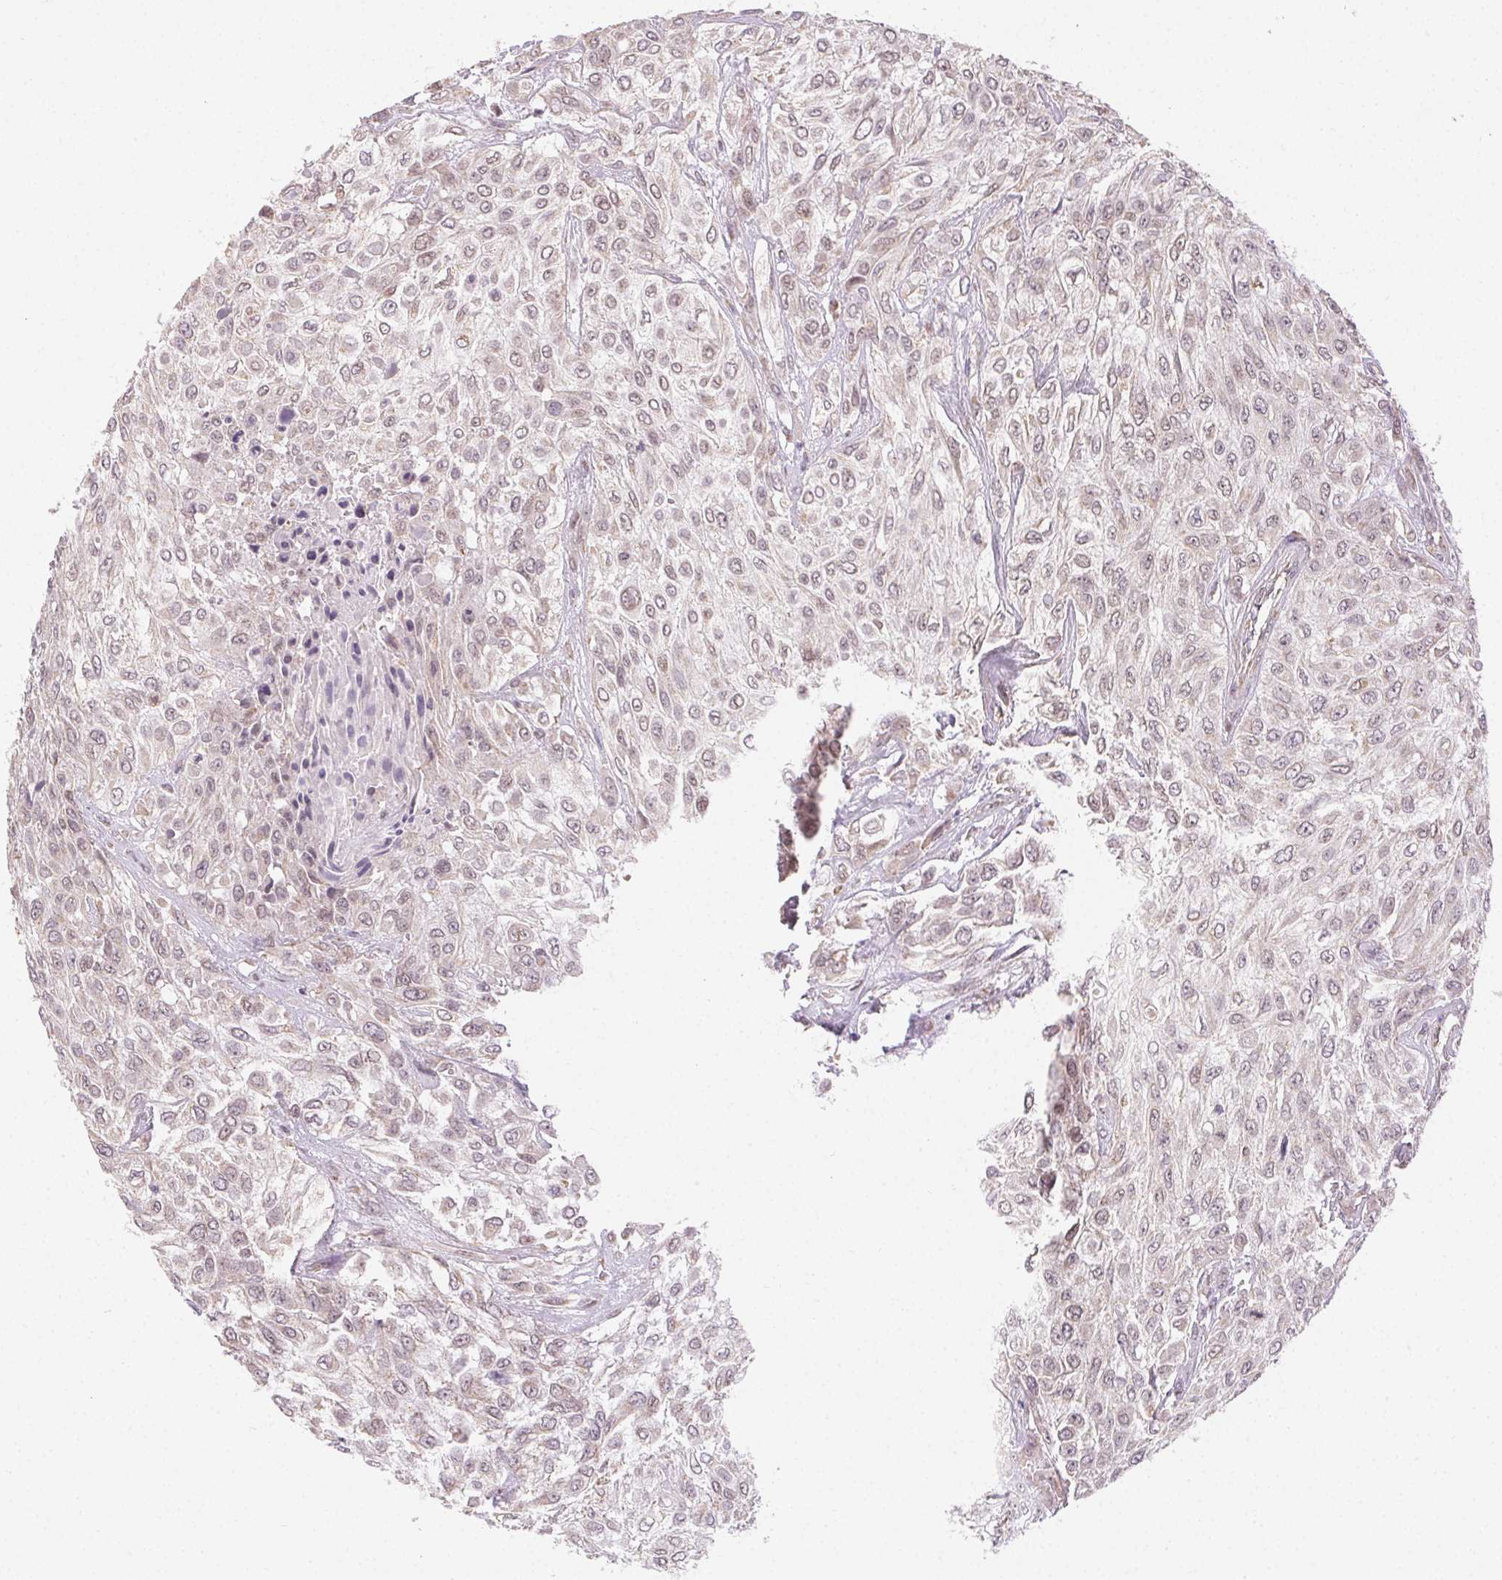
{"staining": {"intensity": "weak", "quantity": "25%-75%", "location": "cytoplasmic/membranous"}, "tissue": "urothelial cancer", "cell_type": "Tumor cells", "image_type": "cancer", "snomed": [{"axis": "morphology", "description": "Urothelial carcinoma, High grade"}, {"axis": "topography", "description": "Urinary bladder"}], "caption": "Immunohistochemical staining of high-grade urothelial carcinoma reveals low levels of weak cytoplasmic/membranous protein staining in about 25%-75% of tumor cells.", "gene": "PIWIL4", "patient": {"sex": "male", "age": 57}}